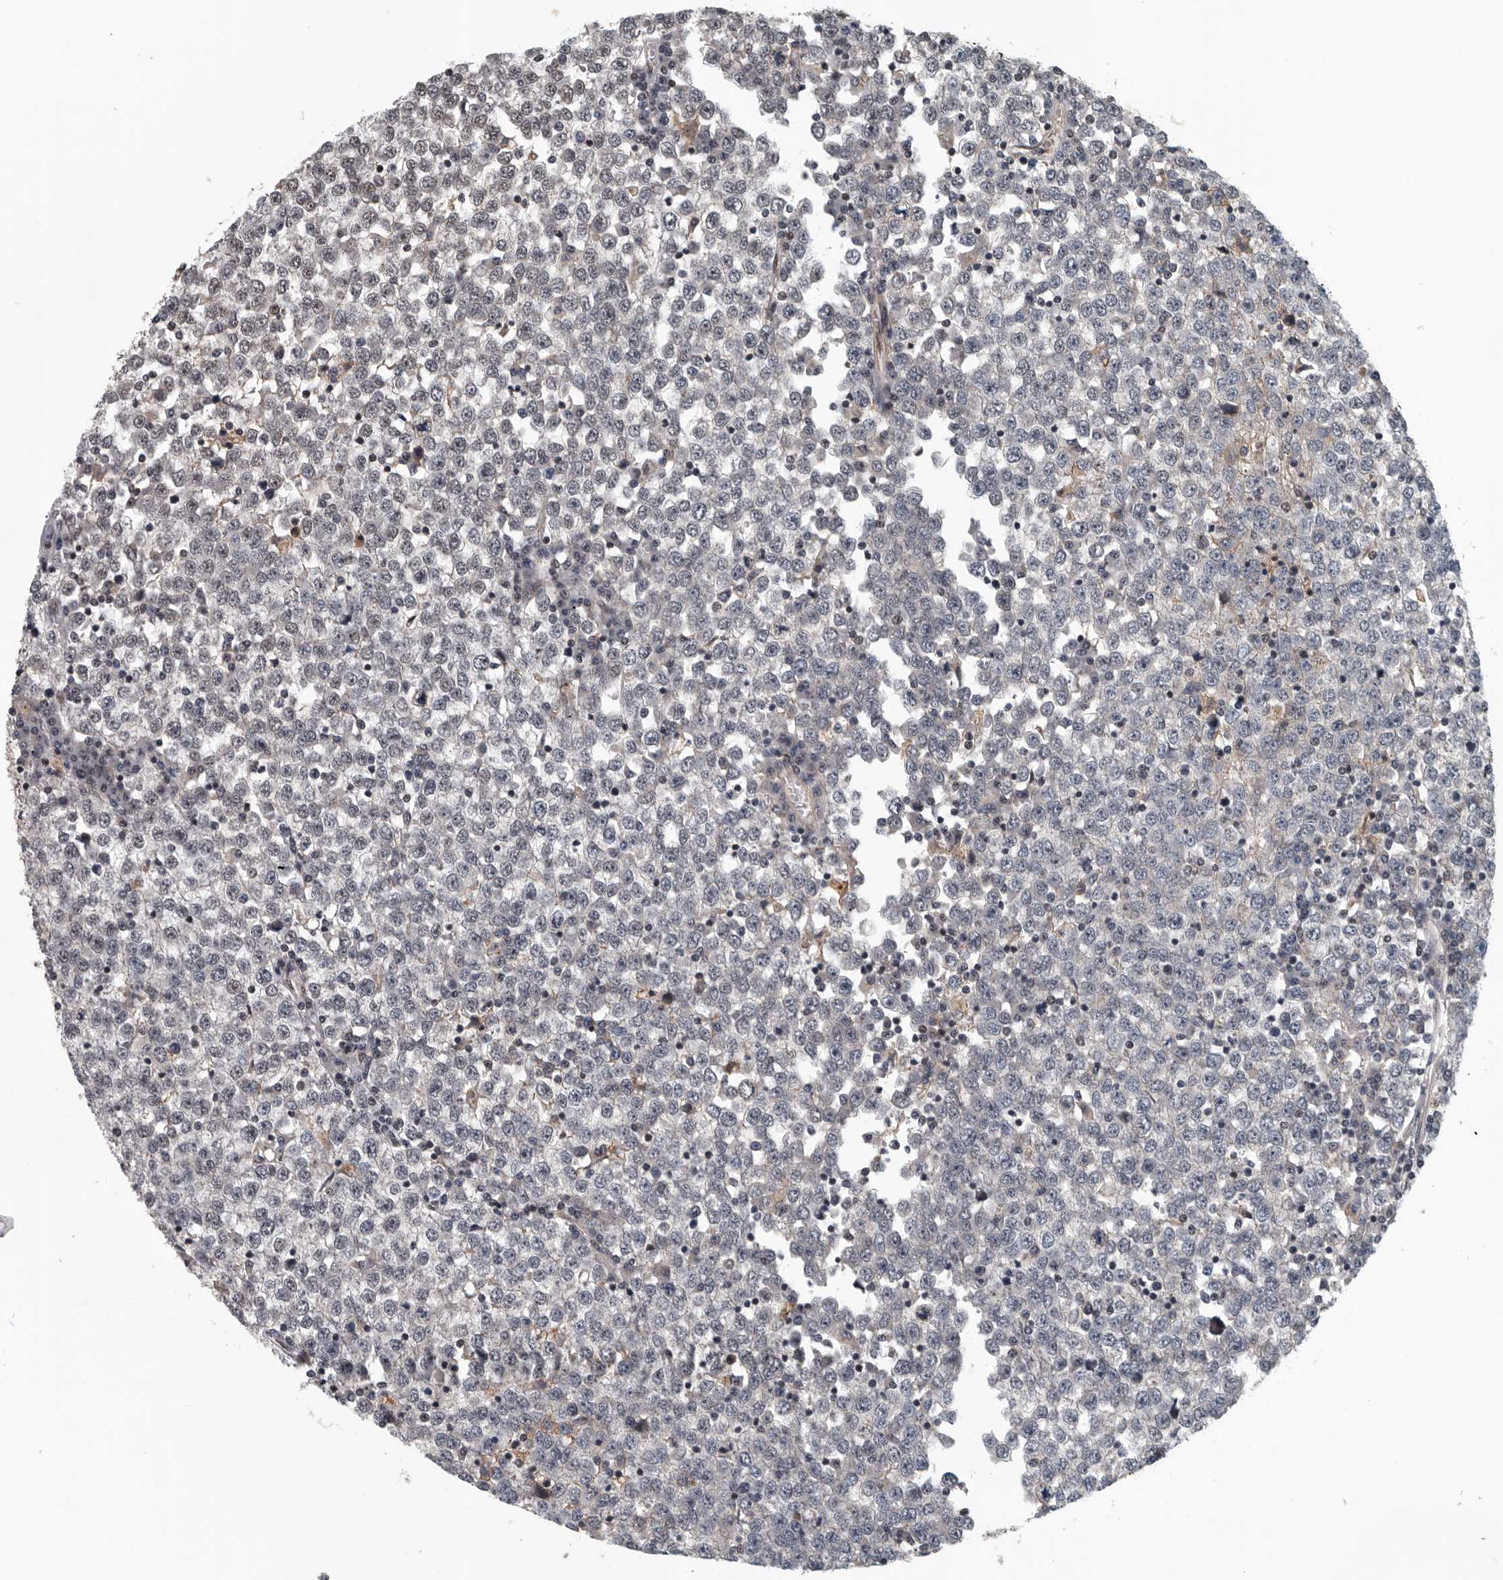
{"staining": {"intensity": "negative", "quantity": "none", "location": "none"}, "tissue": "testis cancer", "cell_type": "Tumor cells", "image_type": "cancer", "snomed": [{"axis": "morphology", "description": "Seminoma, NOS"}, {"axis": "topography", "description": "Testis"}], "caption": "Tumor cells are negative for protein expression in human testis cancer.", "gene": "SENP7", "patient": {"sex": "male", "age": 65}}